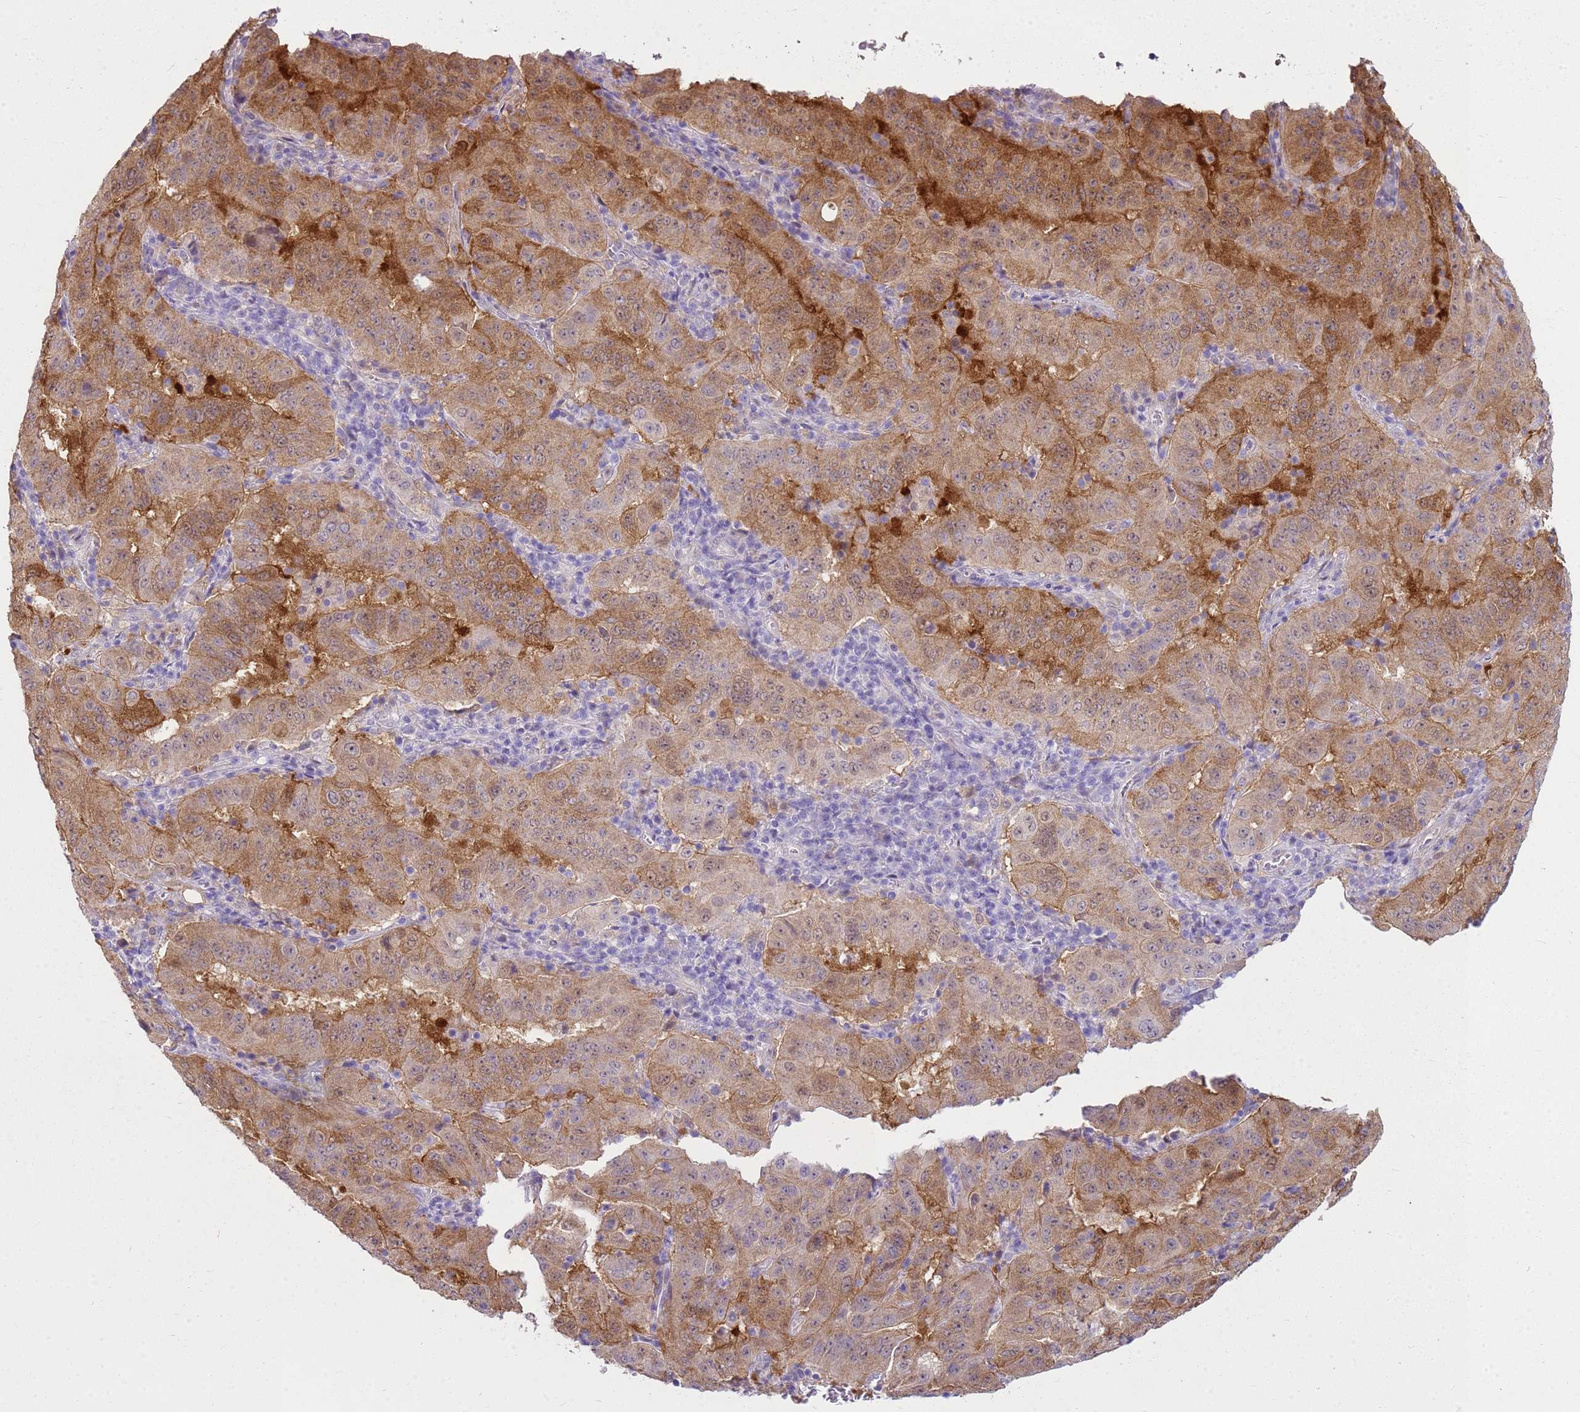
{"staining": {"intensity": "moderate", "quantity": ">75%", "location": "cytoplasmic/membranous"}, "tissue": "pancreatic cancer", "cell_type": "Tumor cells", "image_type": "cancer", "snomed": [{"axis": "morphology", "description": "Adenocarcinoma, NOS"}, {"axis": "topography", "description": "Pancreas"}], "caption": "Immunohistochemical staining of pancreatic adenocarcinoma shows medium levels of moderate cytoplasmic/membranous staining in about >75% of tumor cells.", "gene": "HSPB1", "patient": {"sex": "male", "age": 63}}